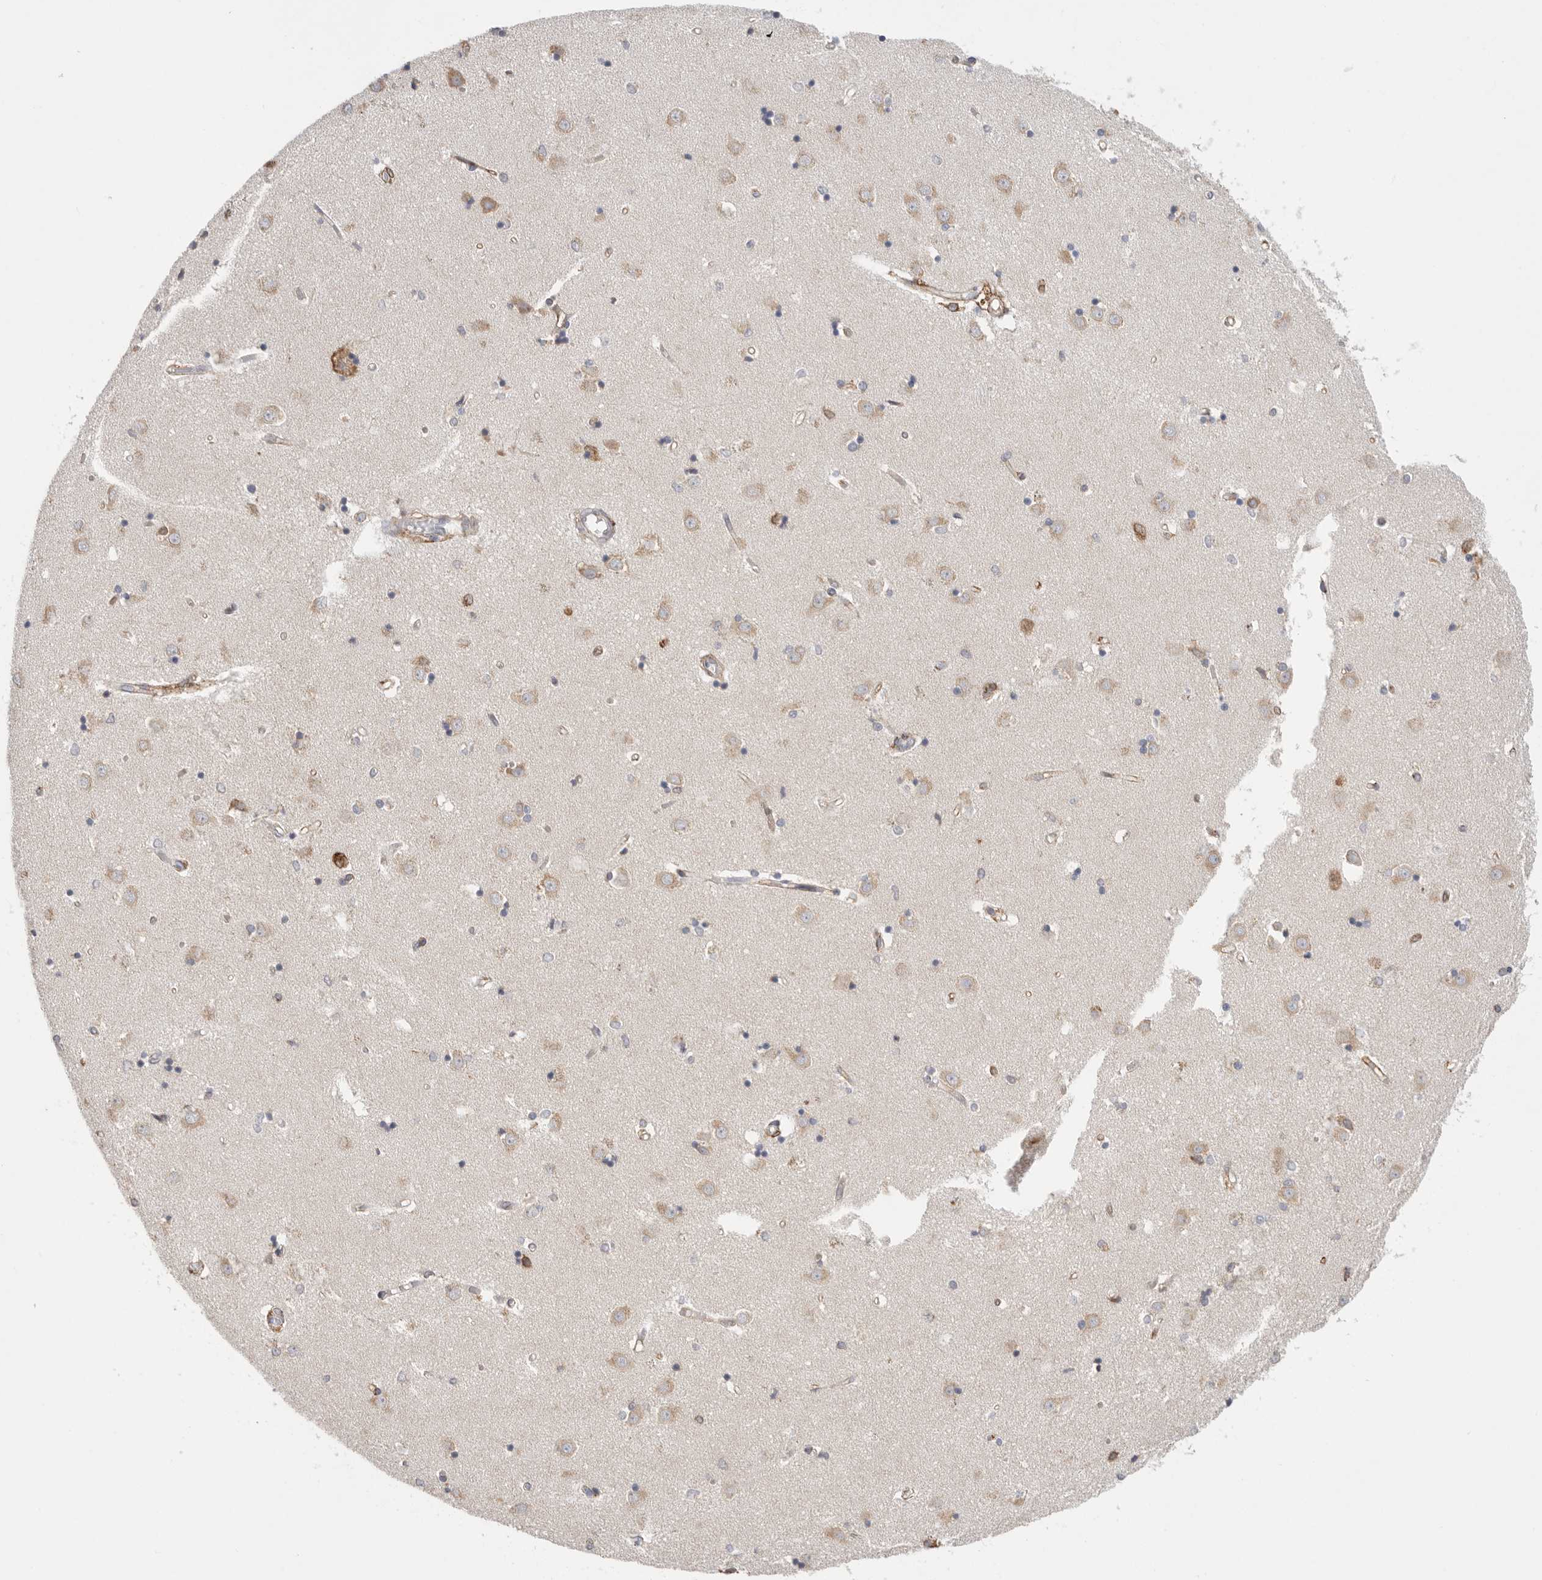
{"staining": {"intensity": "negative", "quantity": "none", "location": "none"}, "tissue": "caudate", "cell_type": "Glial cells", "image_type": "normal", "snomed": [{"axis": "morphology", "description": "Normal tissue, NOS"}, {"axis": "topography", "description": "Lateral ventricle wall"}], "caption": "Immunohistochemistry (IHC) micrograph of benign human caudate stained for a protein (brown), which reveals no positivity in glial cells.", "gene": "BLOC1S5", "patient": {"sex": "male", "age": 45}}